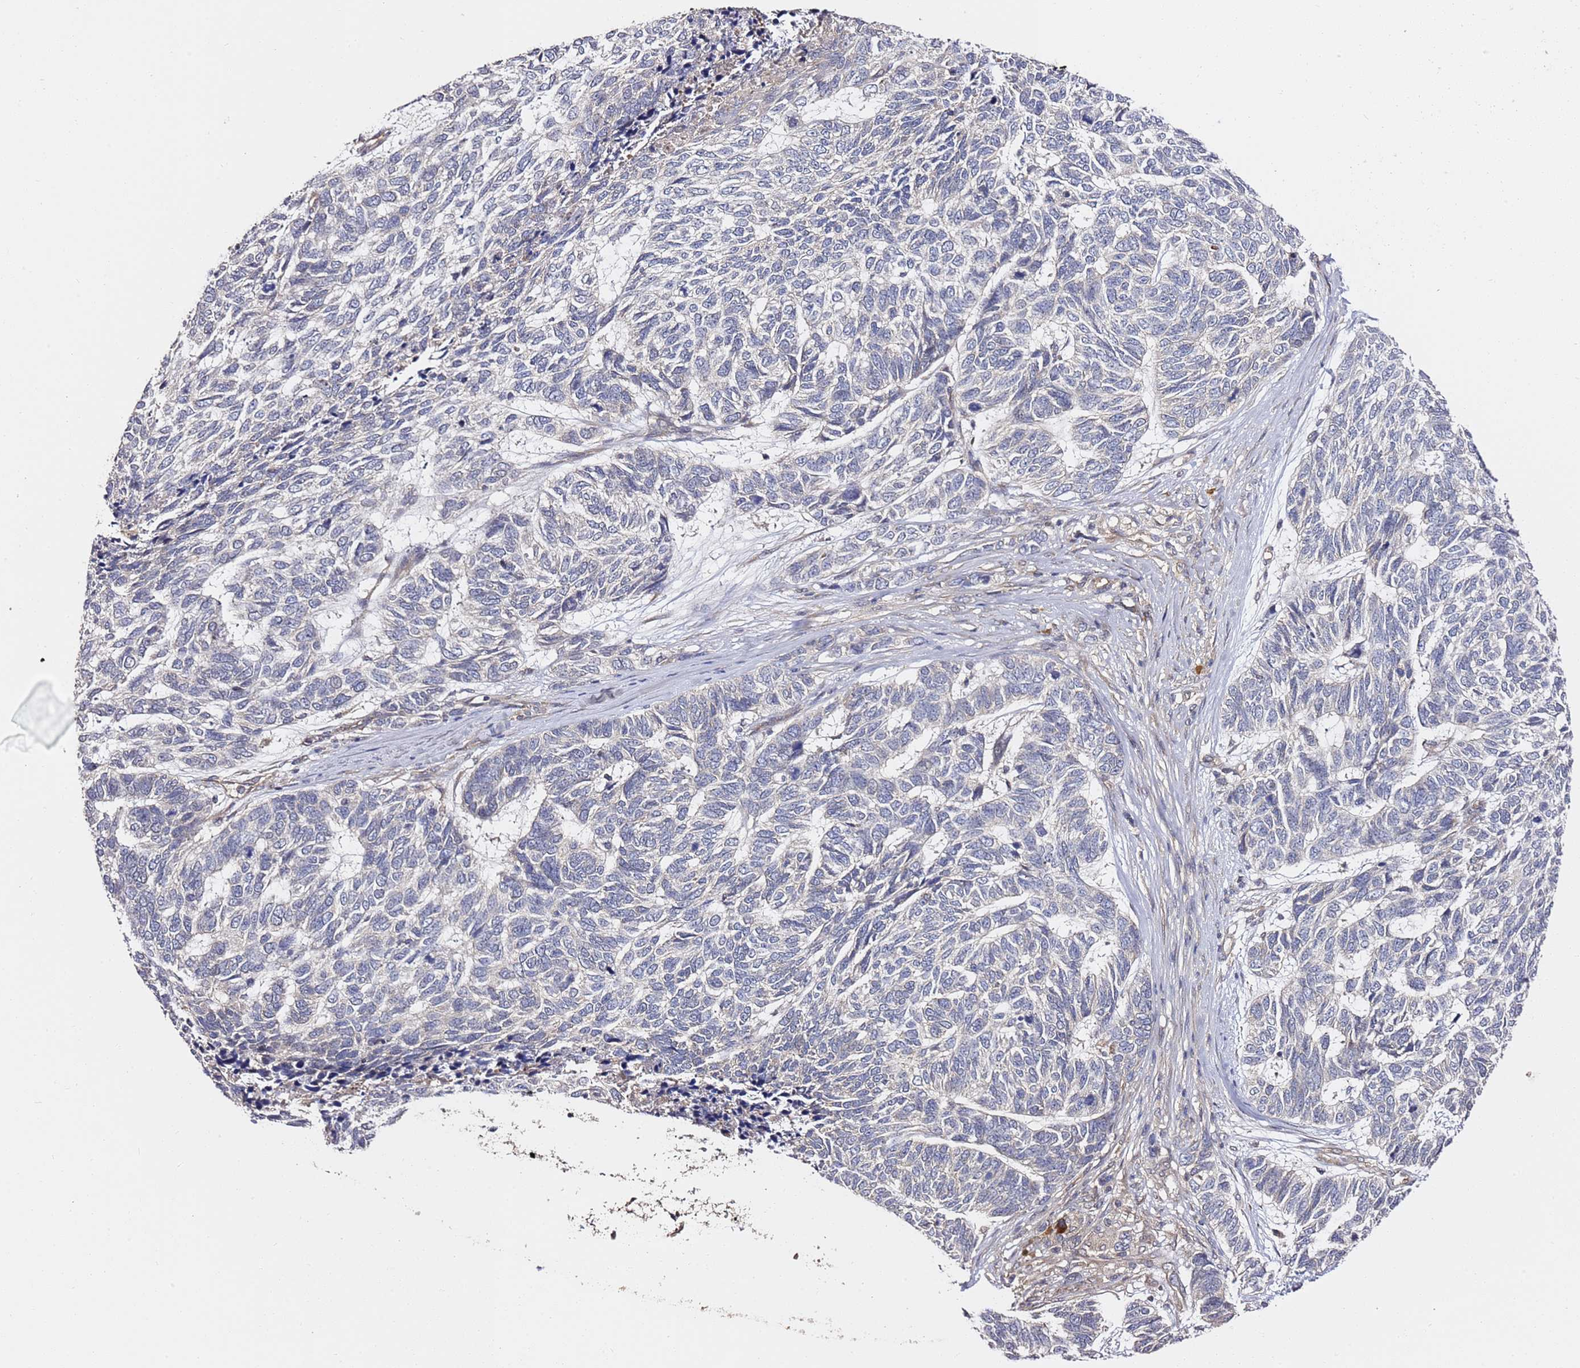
{"staining": {"intensity": "negative", "quantity": "none", "location": "none"}, "tissue": "skin cancer", "cell_type": "Tumor cells", "image_type": "cancer", "snomed": [{"axis": "morphology", "description": "Basal cell carcinoma"}, {"axis": "topography", "description": "Skin"}], "caption": "Human skin basal cell carcinoma stained for a protein using IHC exhibits no expression in tumor cells.", "gene": "OSBPL2", "patient": {"sex": "female", "age": 65}}